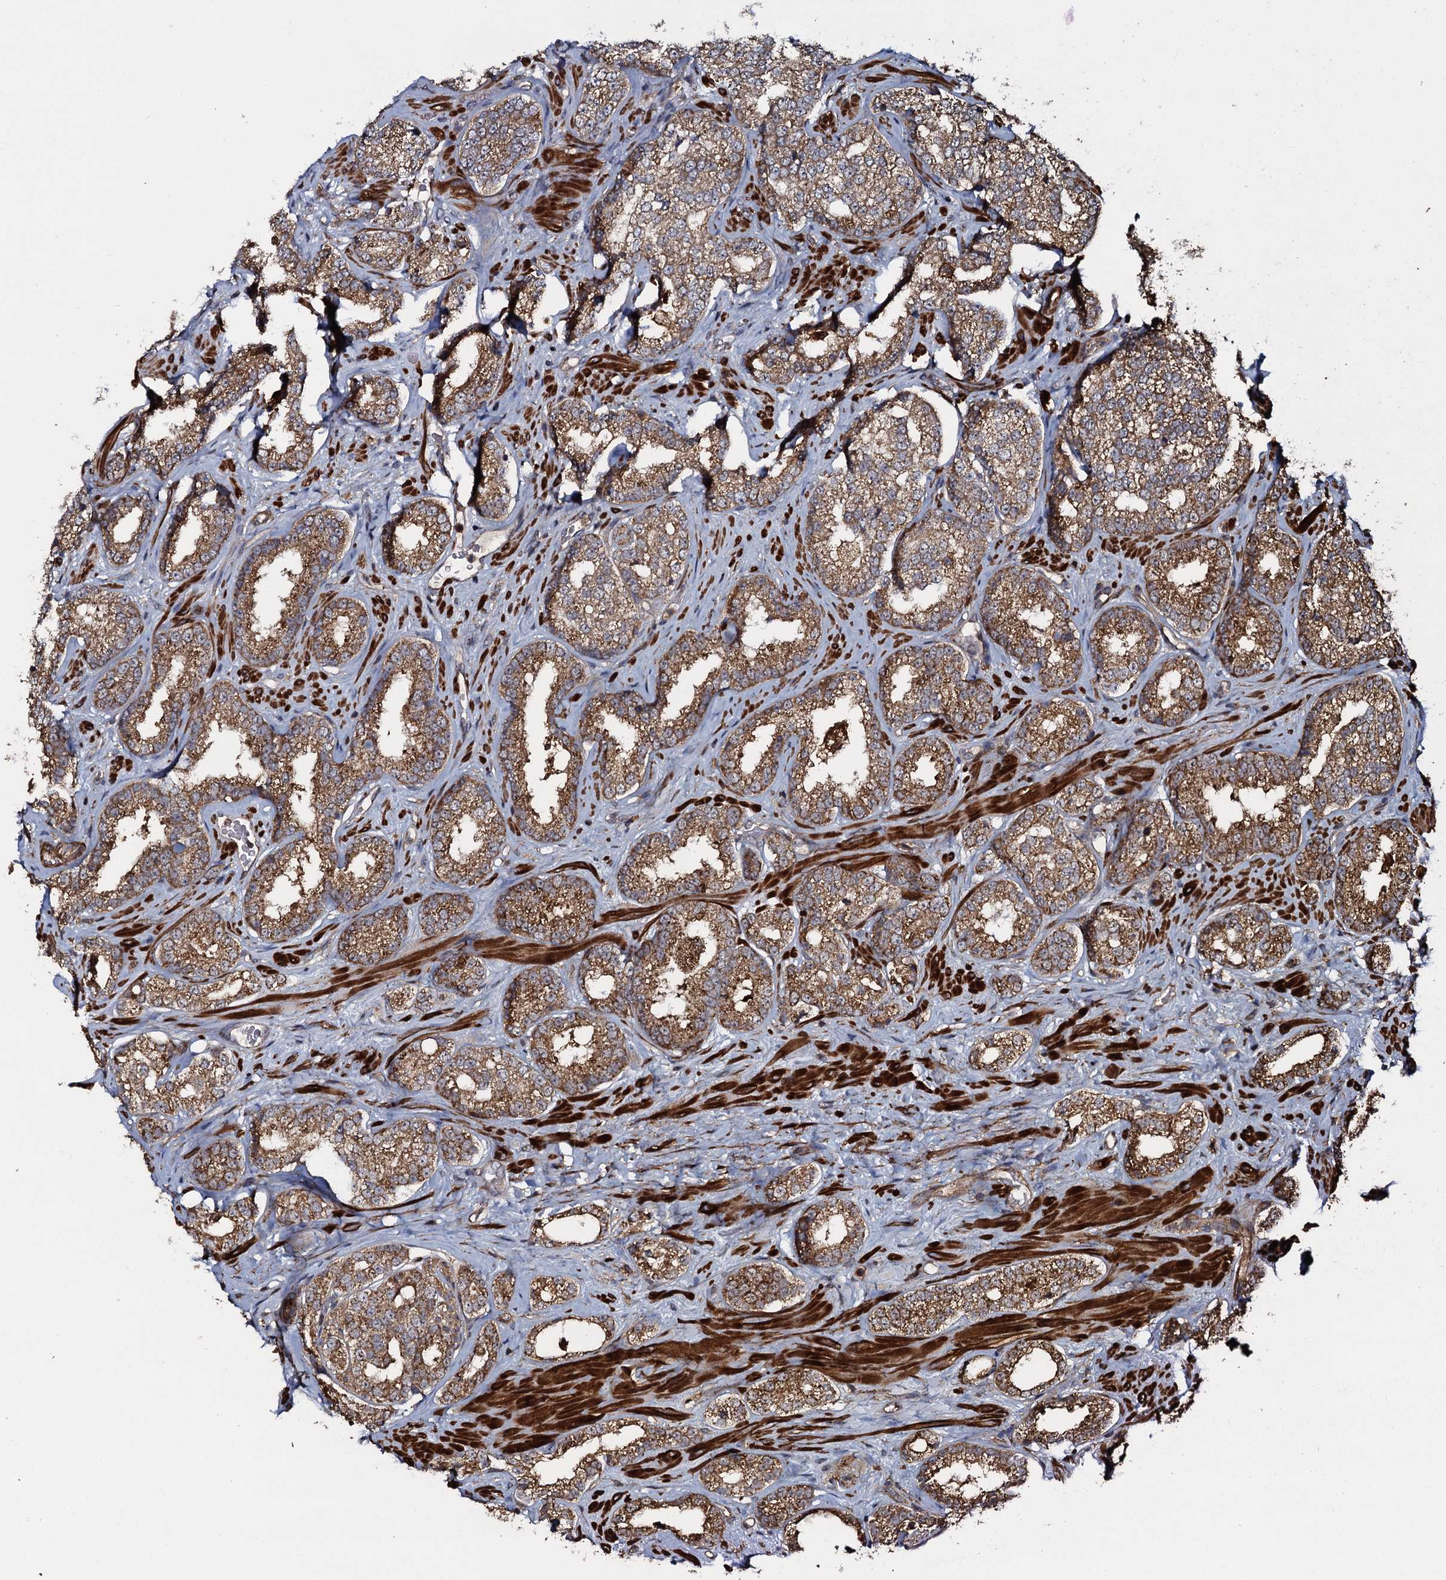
{"staining": {"intensity": "moderate", "quantity": ">75%", "location": "cytoplasmic/membranous"}, "tissue": "prostate cancer", "cell_type": "Tumor cells", "image_type": "cancer", "snomed": [{"axis": "morphology", "description": "Normal tissue, NOS"}, {"axis": "morphology", "description": "Adenocarcinoma, High grade"}, {"axis": "topography", "description": "Prostate"}], "caption": "High-power microscopy captured an IHC micrograph of prostate adenocarcinoma (high-grade), revealing moderate cytoplasmic/membranous positivity in about >75% of tumor cells. Immunohistochemistry (ihc) stains the protein of interest in brown and the nuclei are stained blue.", "gene": "VWA8", "patient": {"sex": "male", "age": 83}}